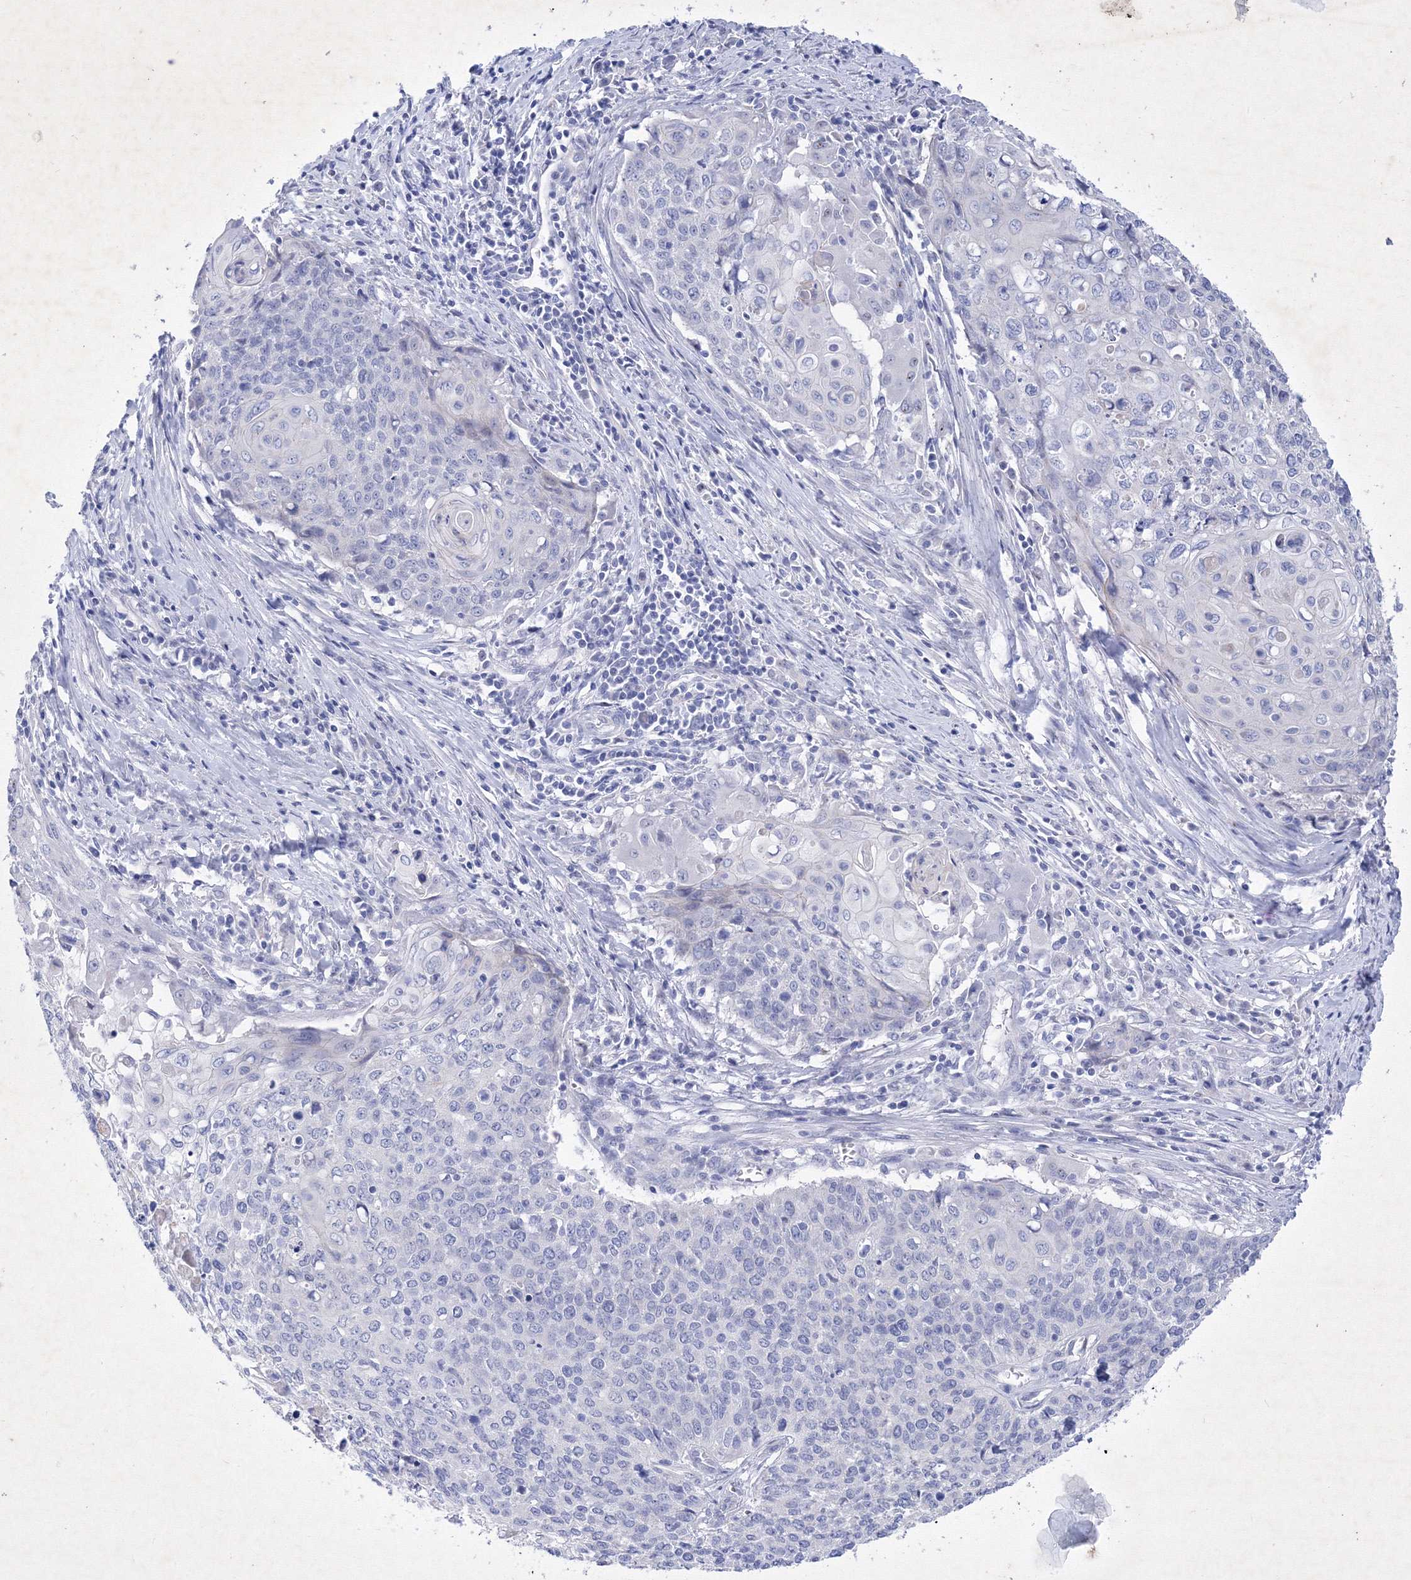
{"staining": {"intensity": "negative", "quantity": "none", "location": "none"}, "tissue": "cervical cancer", "cell_type": "Tumor cells", "image_type": "cancer", "snomed": [{"axis": "morphology", "description": "Squamous cell carcinoma, NOS"}, {"axis": "topography", "description": "Cervix"}], "caption": "There is no significant staining in tumor cells of cervical squamous cell carcinoma. (DAB (3,3'-diaminobenzidine) IHC visualized using brightfield microscopy, high magnification).", "gene": "GPN1", "patient": {"sex": "female", "age": 39}}